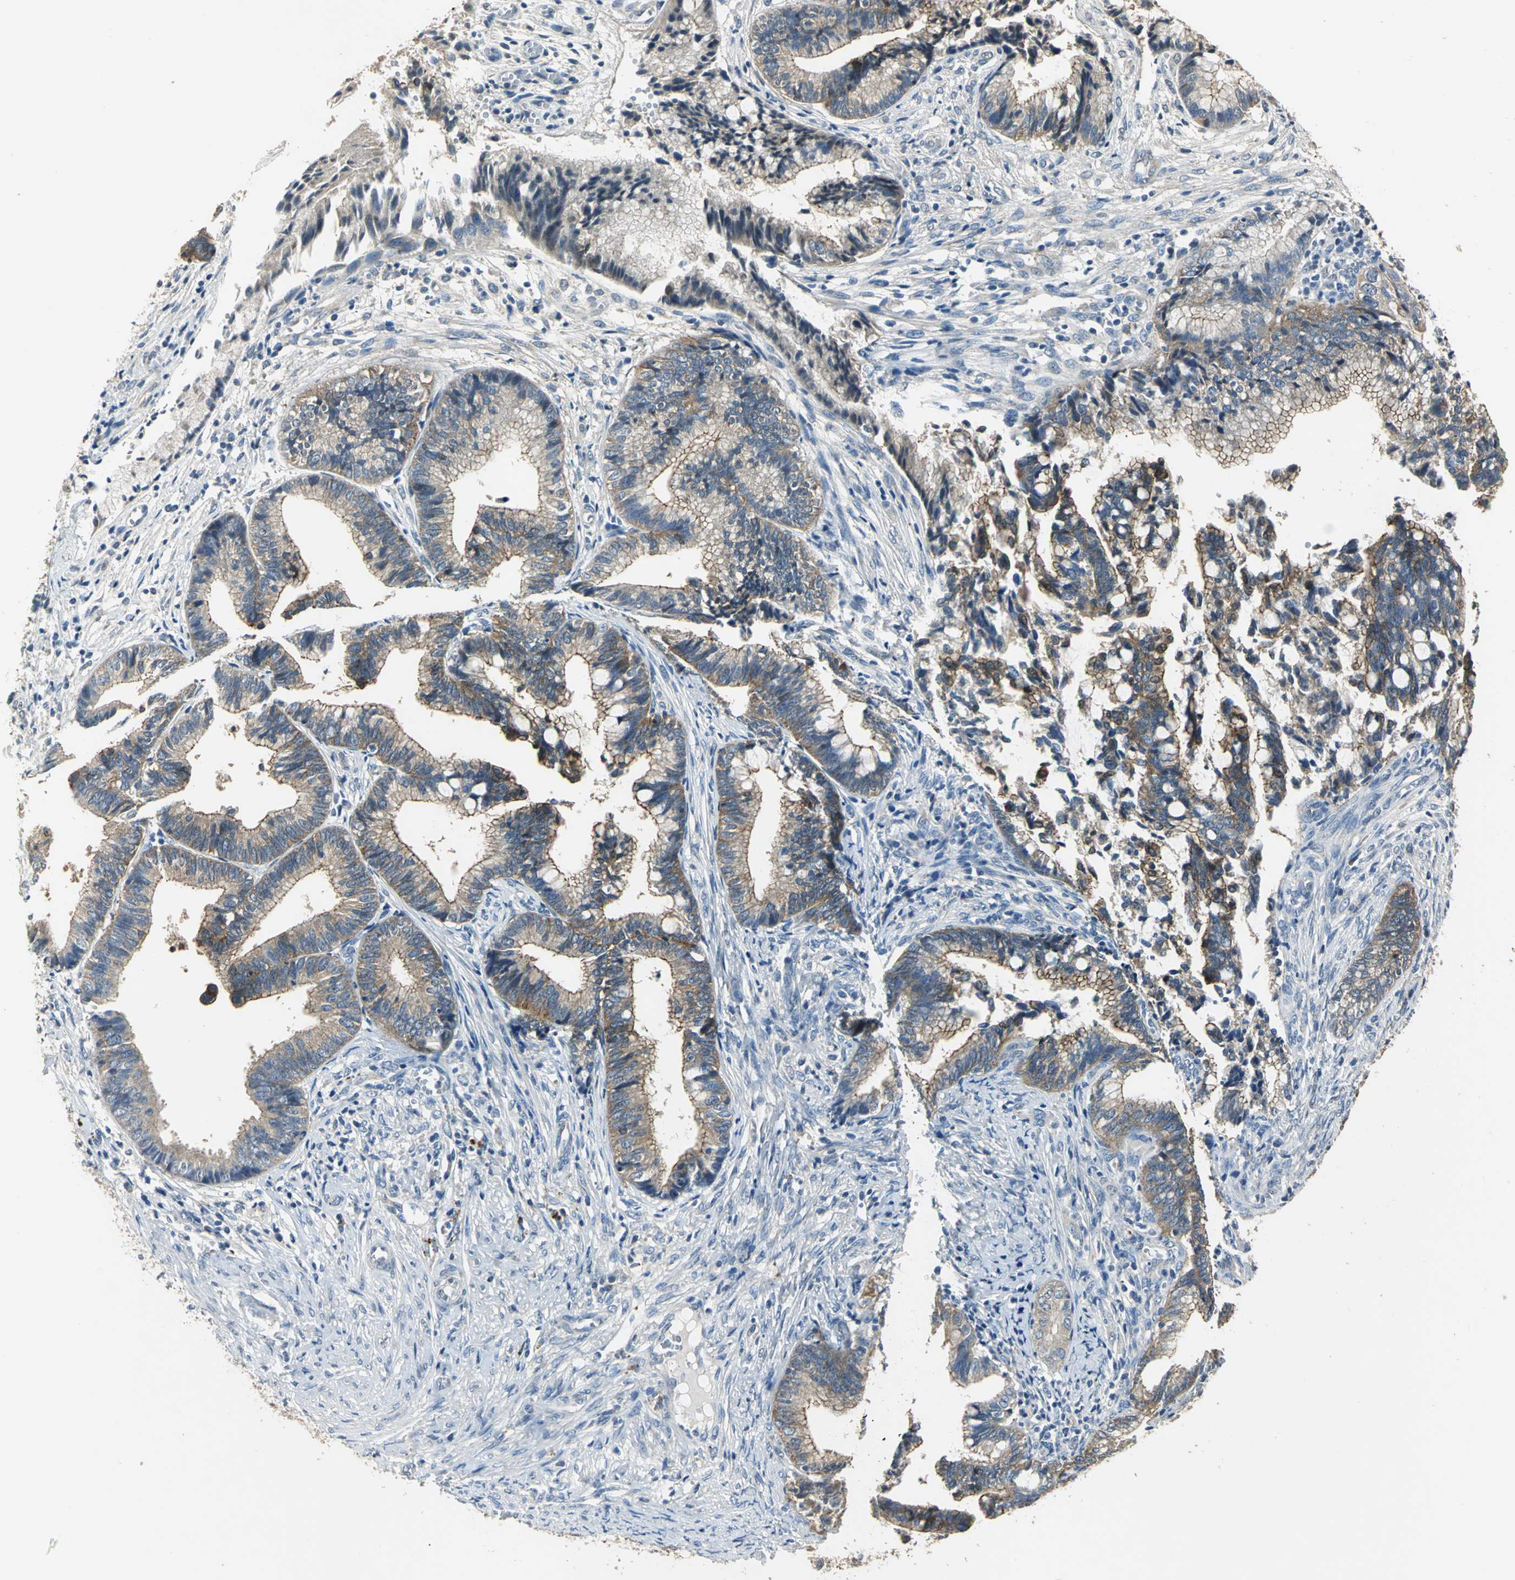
{"staining": {"intensity": "moderate", "quantity": ">75%", "location": "cytoplasmic/membranous"}, "tissue": "cervical cancer", "cell_type": "Tumor cells", "image_type": "cancer", "snomed": [{"axis": "morphology", "description": "Adenocarcinoma, NOS"}, {"axis": "topography", "description": "Cervix"}], "caption": "An image of cervical cancer (adenocarcinoma) stained for a protein displays moderate cytoplasmic/membranous brown staining in tumor cells.", "gene": "OCLN", "patient": {"sex": "female", "age": 36}}